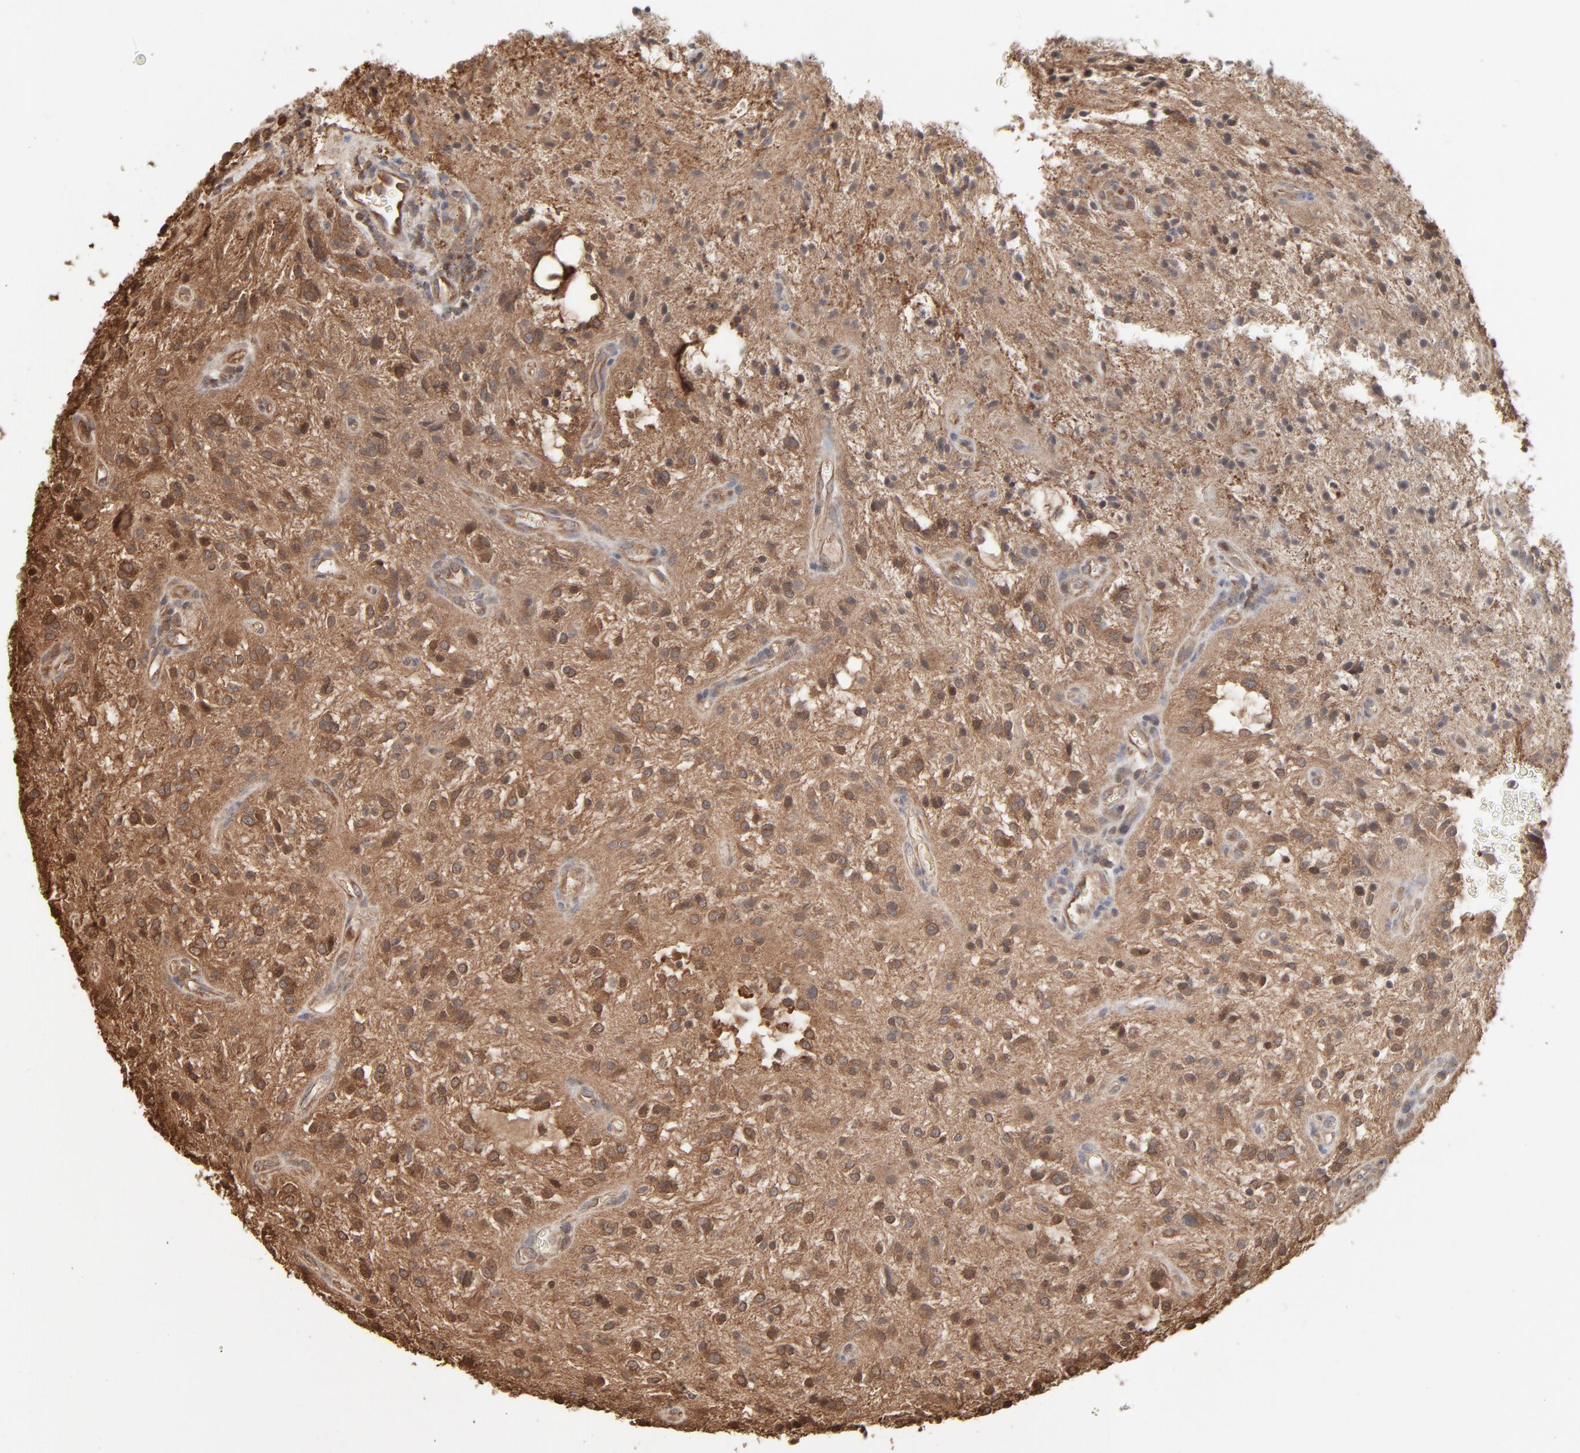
{"staining": {"intensity": "moderate", "quantity": ">75%", "location": "cytoplasmic/membranous"}, "tissue": "glioma", "cell_type": "Tumor cells", "image_type": "cancer", "snomed": [{"axis": "morphology", "description": "Glioma, malignant, NOS"}, {"axis": "topography", "description": "Cerebellum"}], "caption": "IHC photomicrograph of human glioma stained for a protein (brown), which shows medium levels of moderate cytoplasmic/membranous positivity in approximately >75% of tumor cells.", "gene": "PPP2CA", "patient": {"sex": "female", "age": 10}}